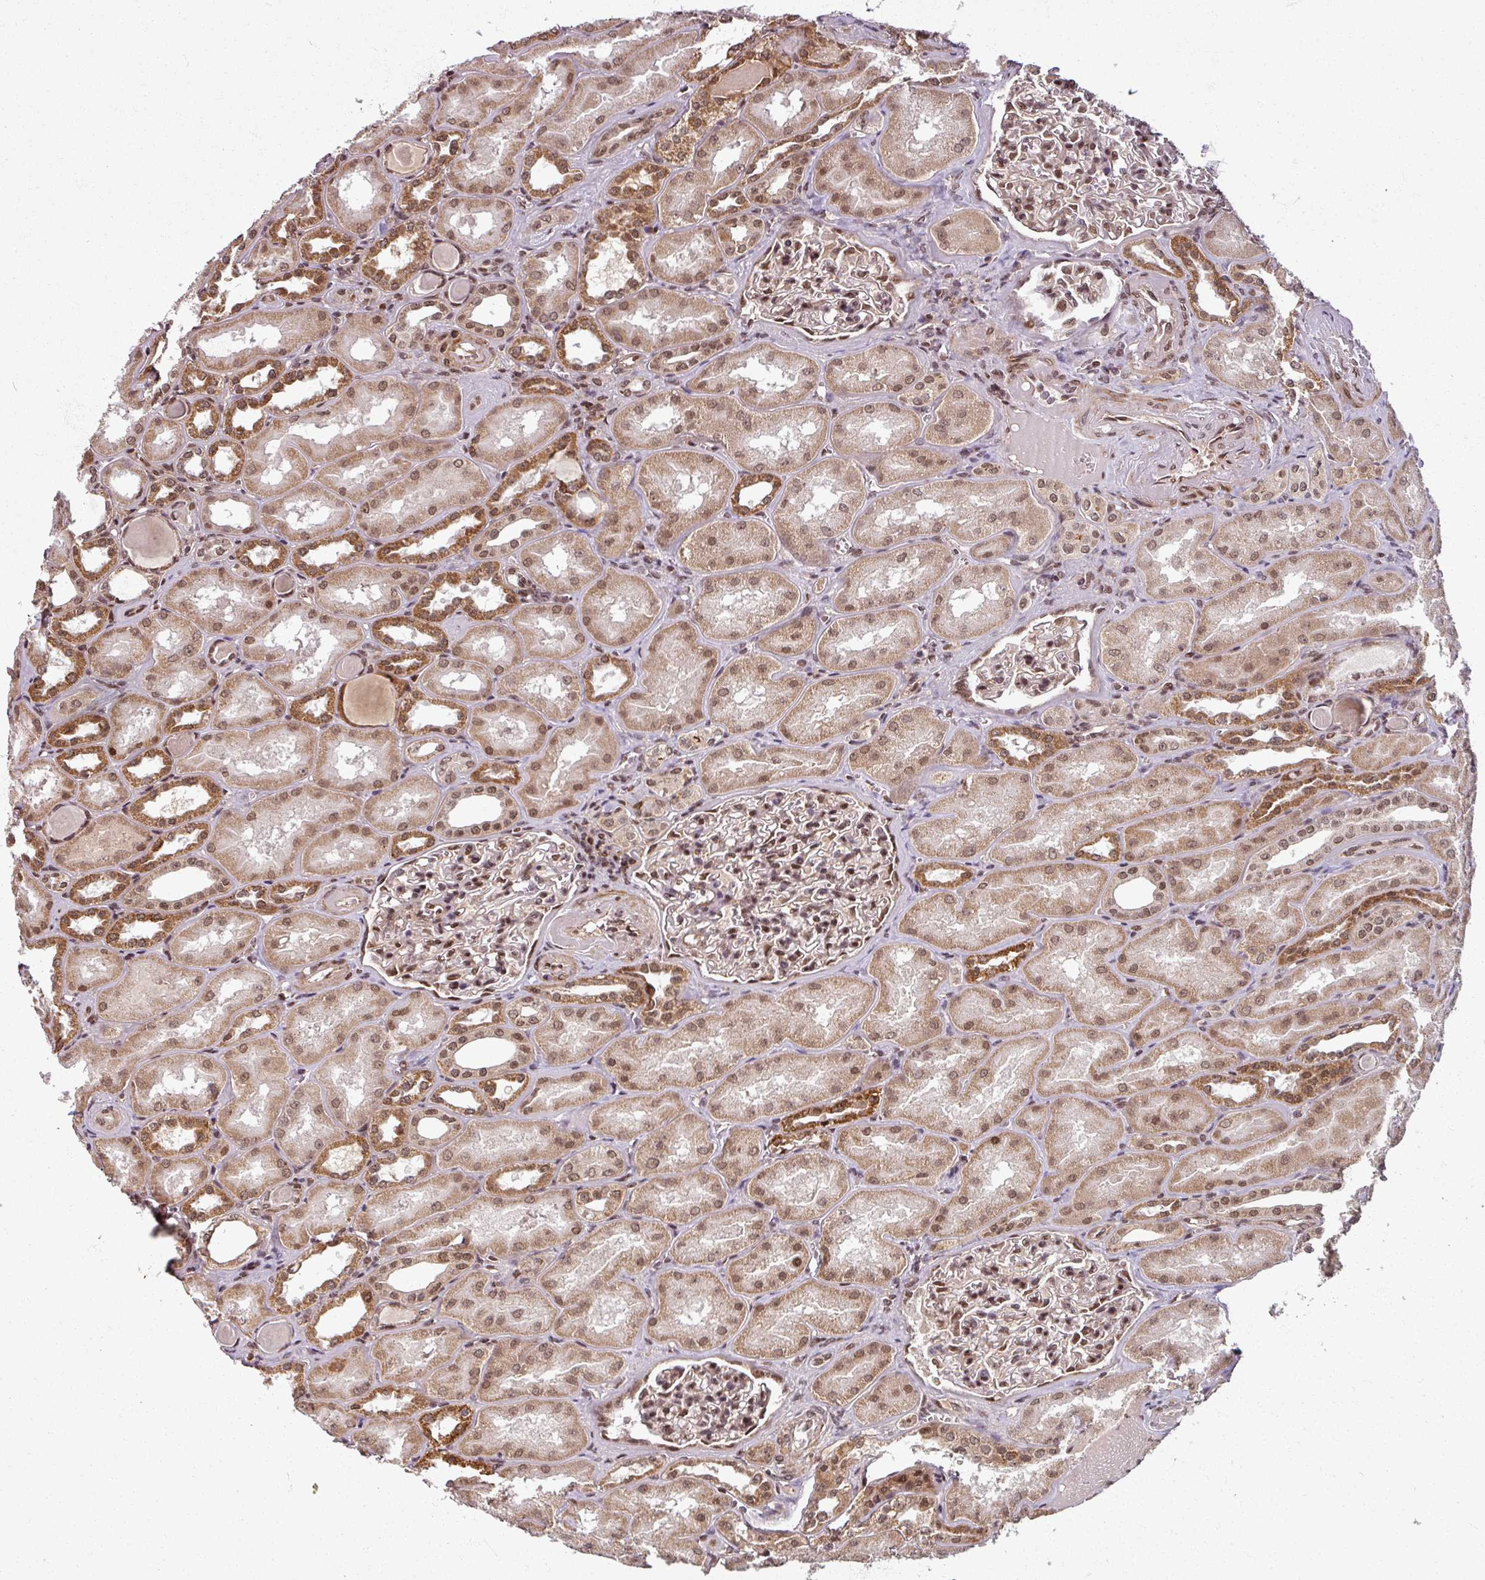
{"staining": {"intensity": "moderate", "quantity": ">75%", "location": "cytoplasmic/membranous,nuclear"}, "tissue": "kidney", "cell_type": "Cells in glomeruli", "image_type": "normal", "snomed": [{"axis": "morphology", "description": "Normal tissue, NOS"}, {"axis": "topography", "description": "Kidney"}], "caption": "Cells in glomeruli reveal moderate cytoplasmic/membranous,nuclear staining in approximately >75% of cells in unremarkable kidney.", "gene": "SWI5", "patient": {"sex": "male", "age": 61}}